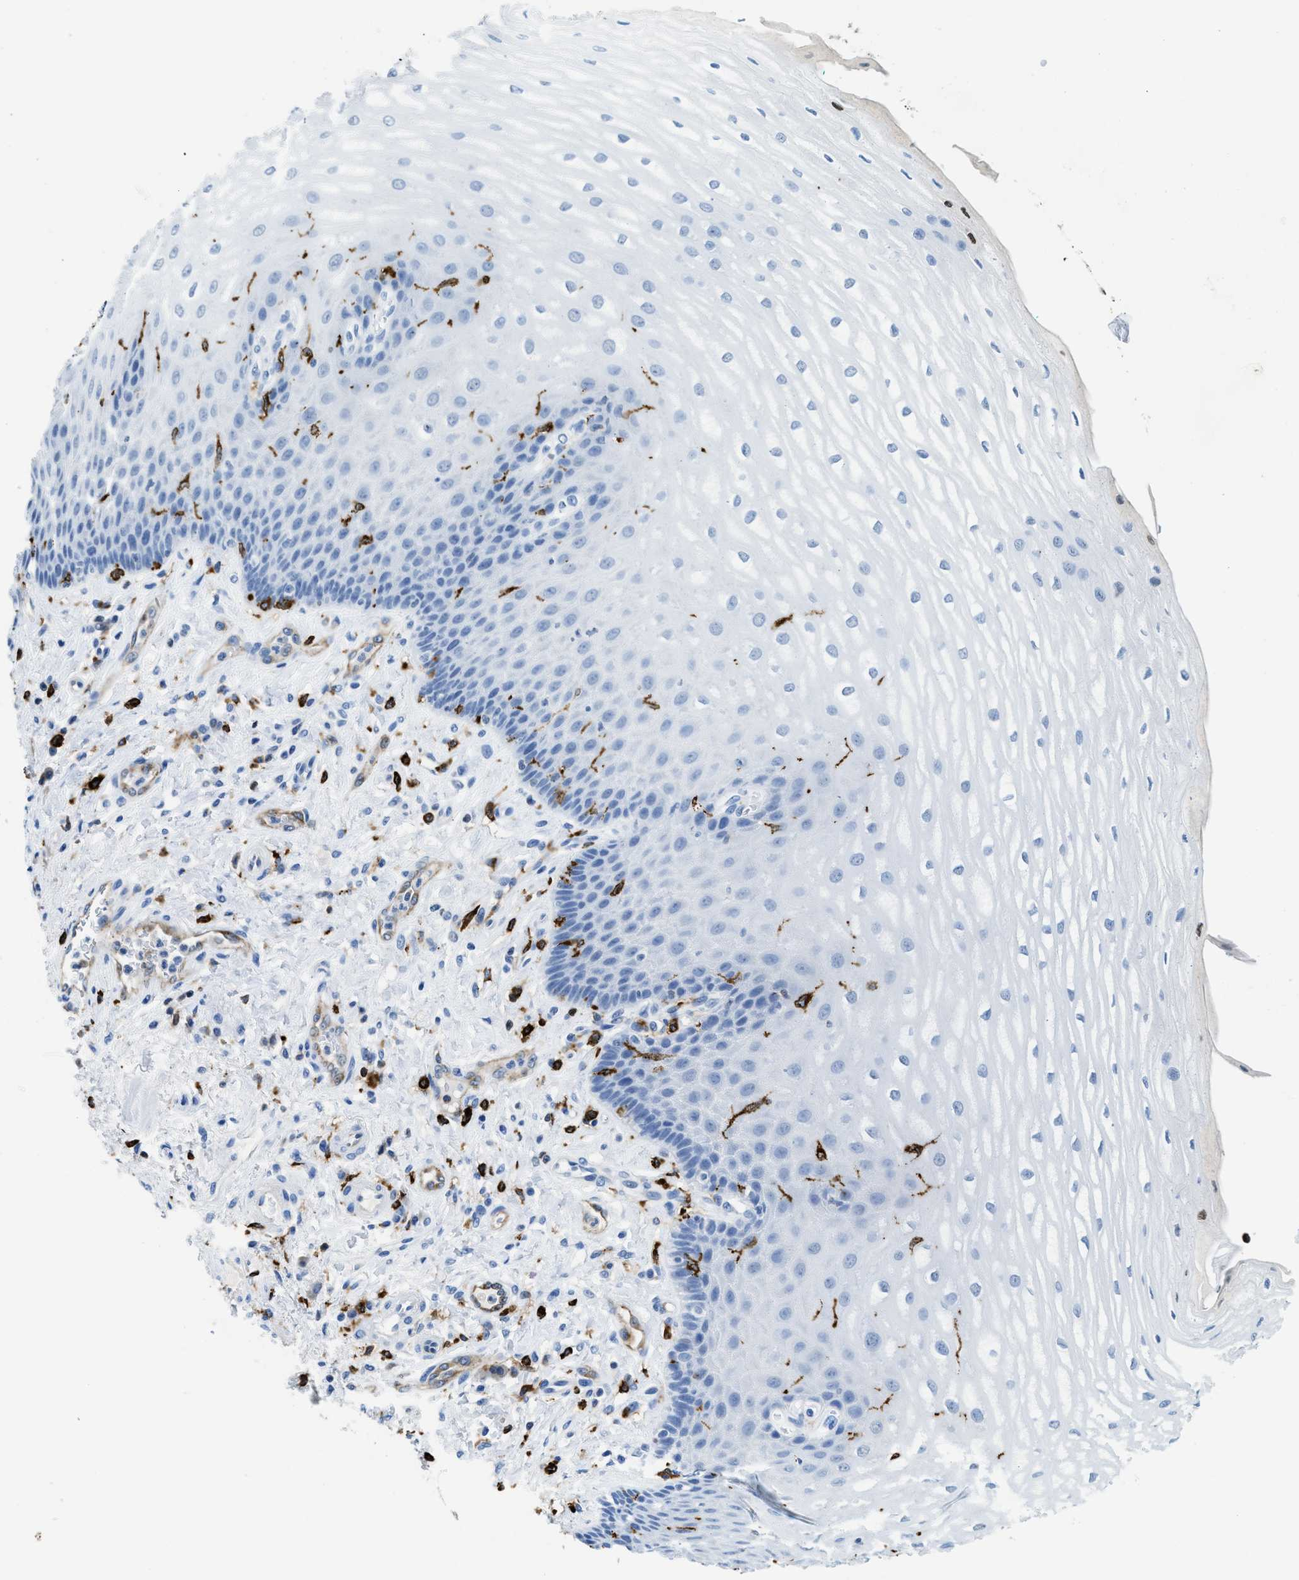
{"staining": {"intensity": "negative", "quantity": "none", "location": "none"}, "tissue": "esophagus", "cell_type": "Squamous epithelial cells", "image_type": "normal", "snomed": [{"axis": "morphology", "description": "Normal tissue, NOS"}, {"axis": "topography", "description": "Esophagus"}], "caption": "IHC of normal human esophagus displays no positivity in squamous epithelial cells.", "gene": "CD226", "patient": {"sex": "male", "age": 54}}